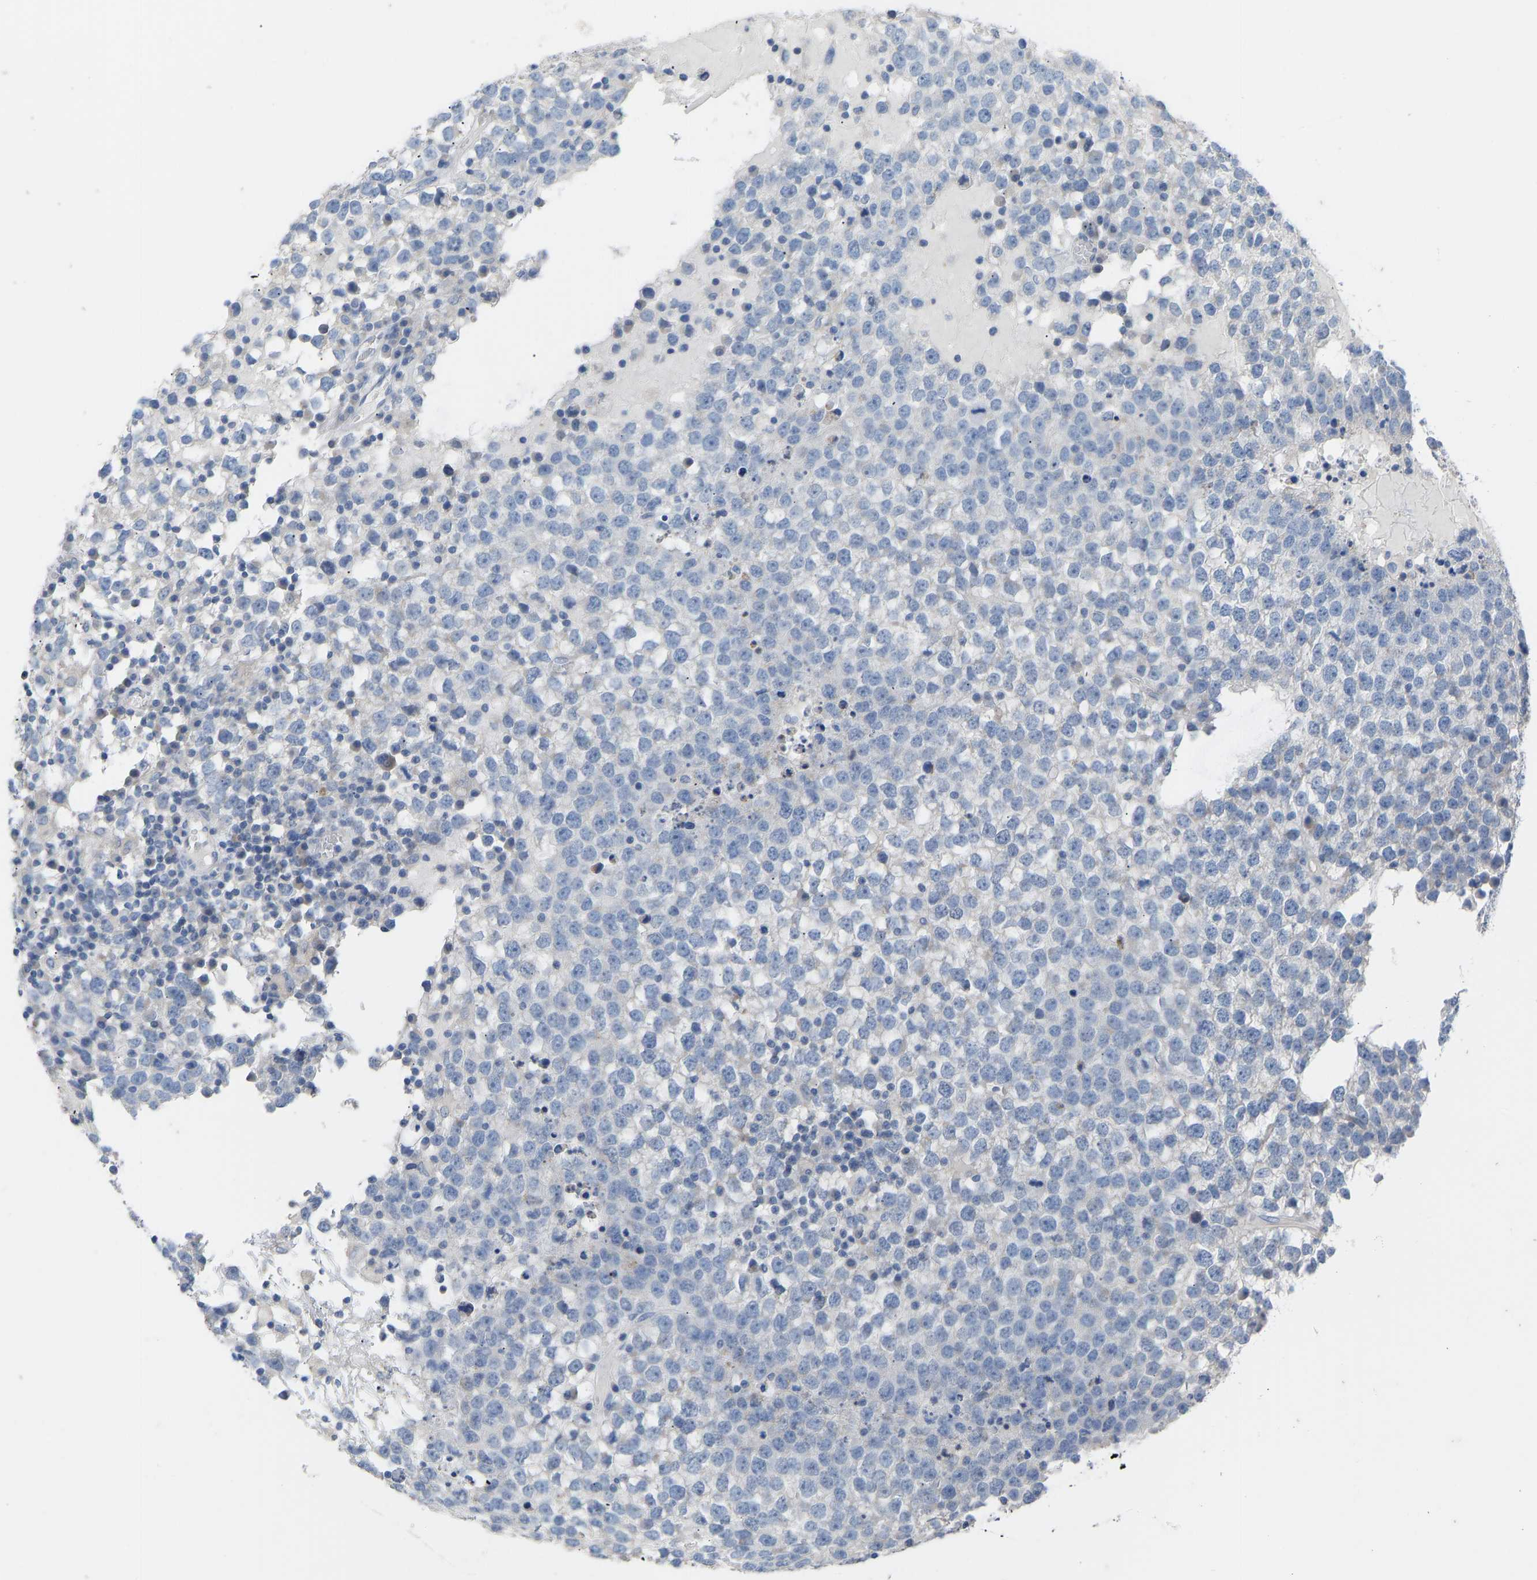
{"staining": {"intensity": "negative", "quantity": "none", "location": "none"}, "tissue": "testis cancer", "cell_type": "Tumor cells", "image_type": "cancer", "snomed": [{"axis": "morphology", "description": "Seminoma, NOS"}, {"axis": "topography", "description": "Testis"}], "caption": "Immunohistochemical staining of human testis seminoma exhibits no significant expression in tumor cells.", "gene": "OLIG2", "patient": {"sex": "male", "age": 65}}